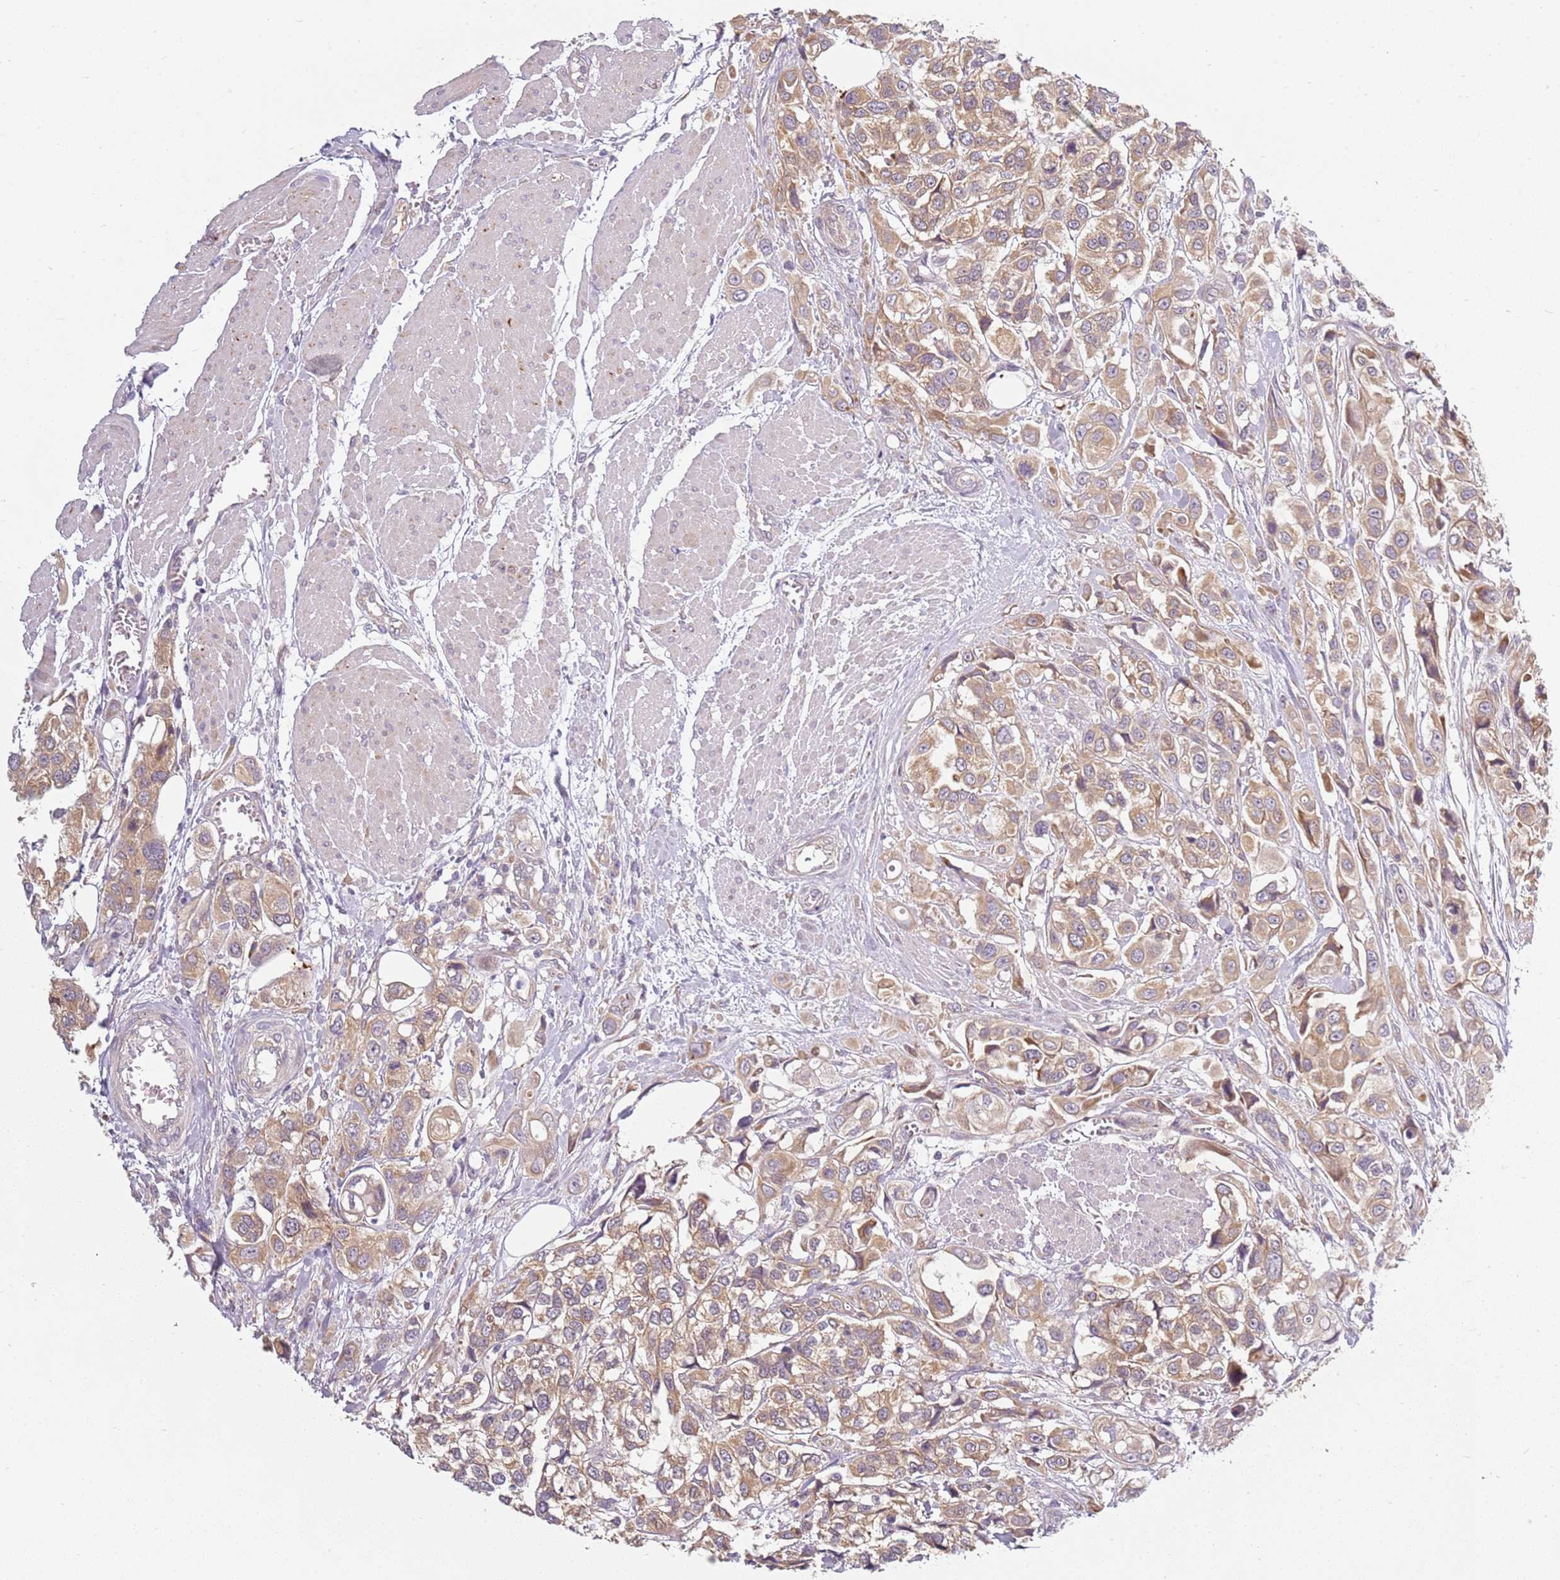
{"staining": {"intensity": "moderate", "quantity": ">75%", "location": "cytoplasmic/membranous"}, "tissue": "urothelial cancer", "cell_type": "Tumor cells", "image_type": "cancer", "snomed": [{"axis": "morphology", "description": "Urothelial carcinoma, High grade"}, {"axis": "topography", "description": "Urinary bladder"}], "caption": "Tumor cells display moderate cytoplasmic/membranous expression in approximately >75% of cells in urothelial carcinoma (high-grade). (Stains: DAB in brown, nuclei in blue, Microscopy: brightfield microscopy at high magnification).", "gene": "RPS28", "patient": {"sex": "male", "age": 67}}